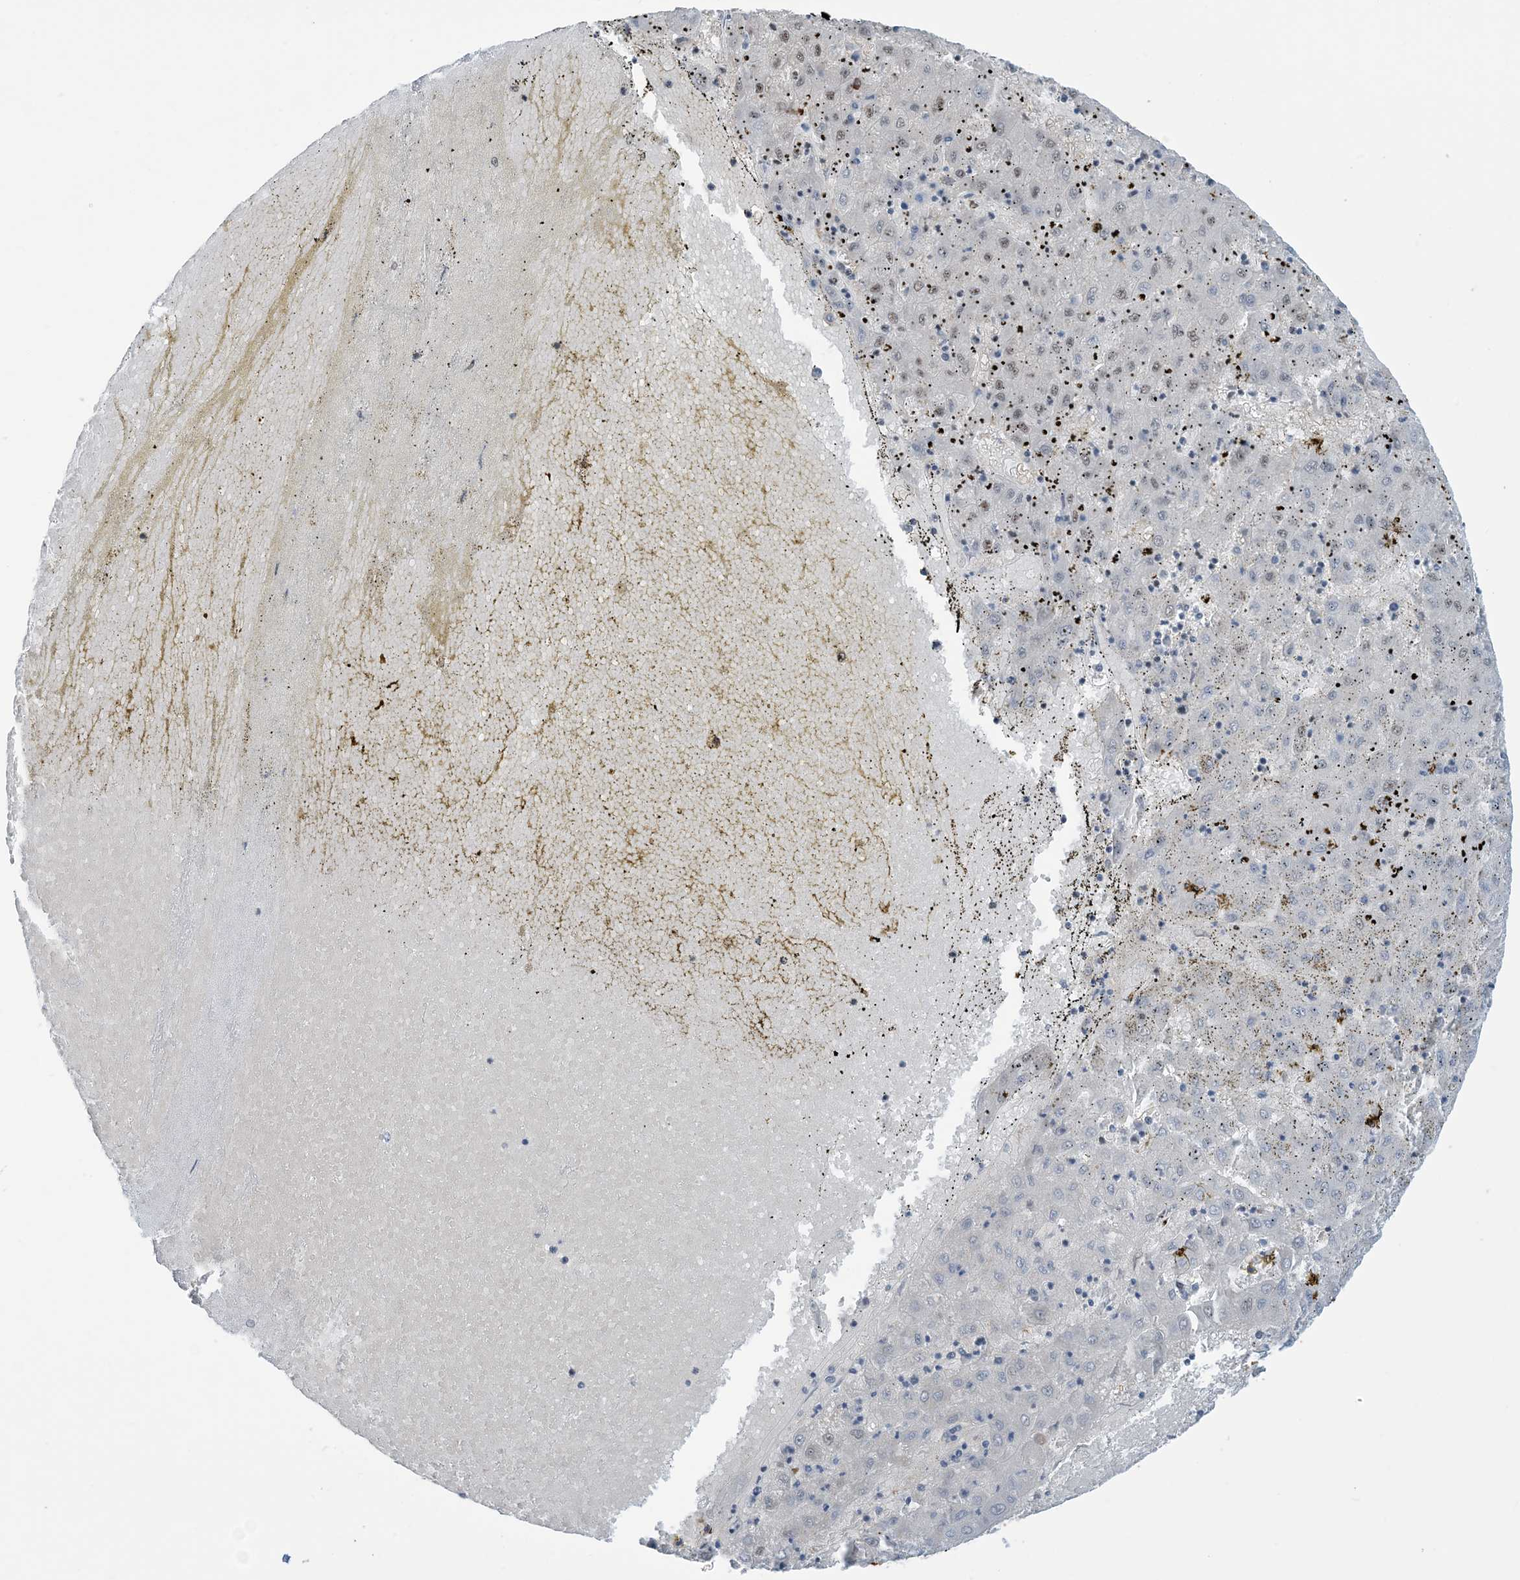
{"staining": {"intensity": "negative", "quantity": "none", "location": "none"}, "tissue": "liver cancer", "cell_type": "Tumor cells", "image_type": "cancer", "snomed": [{"axis": "morphology", "description": "Carcinoma, Hepatocellular, NOS"}, {"axis": "topography", "description": "Liver"}], "caption": "Immunohistochemistry of liver cancer reveals no positivity in tumor cells. Nuclei are stained in blue.", "gene": "HEMK1", "patient": {"sex": "male", "age": 72}}